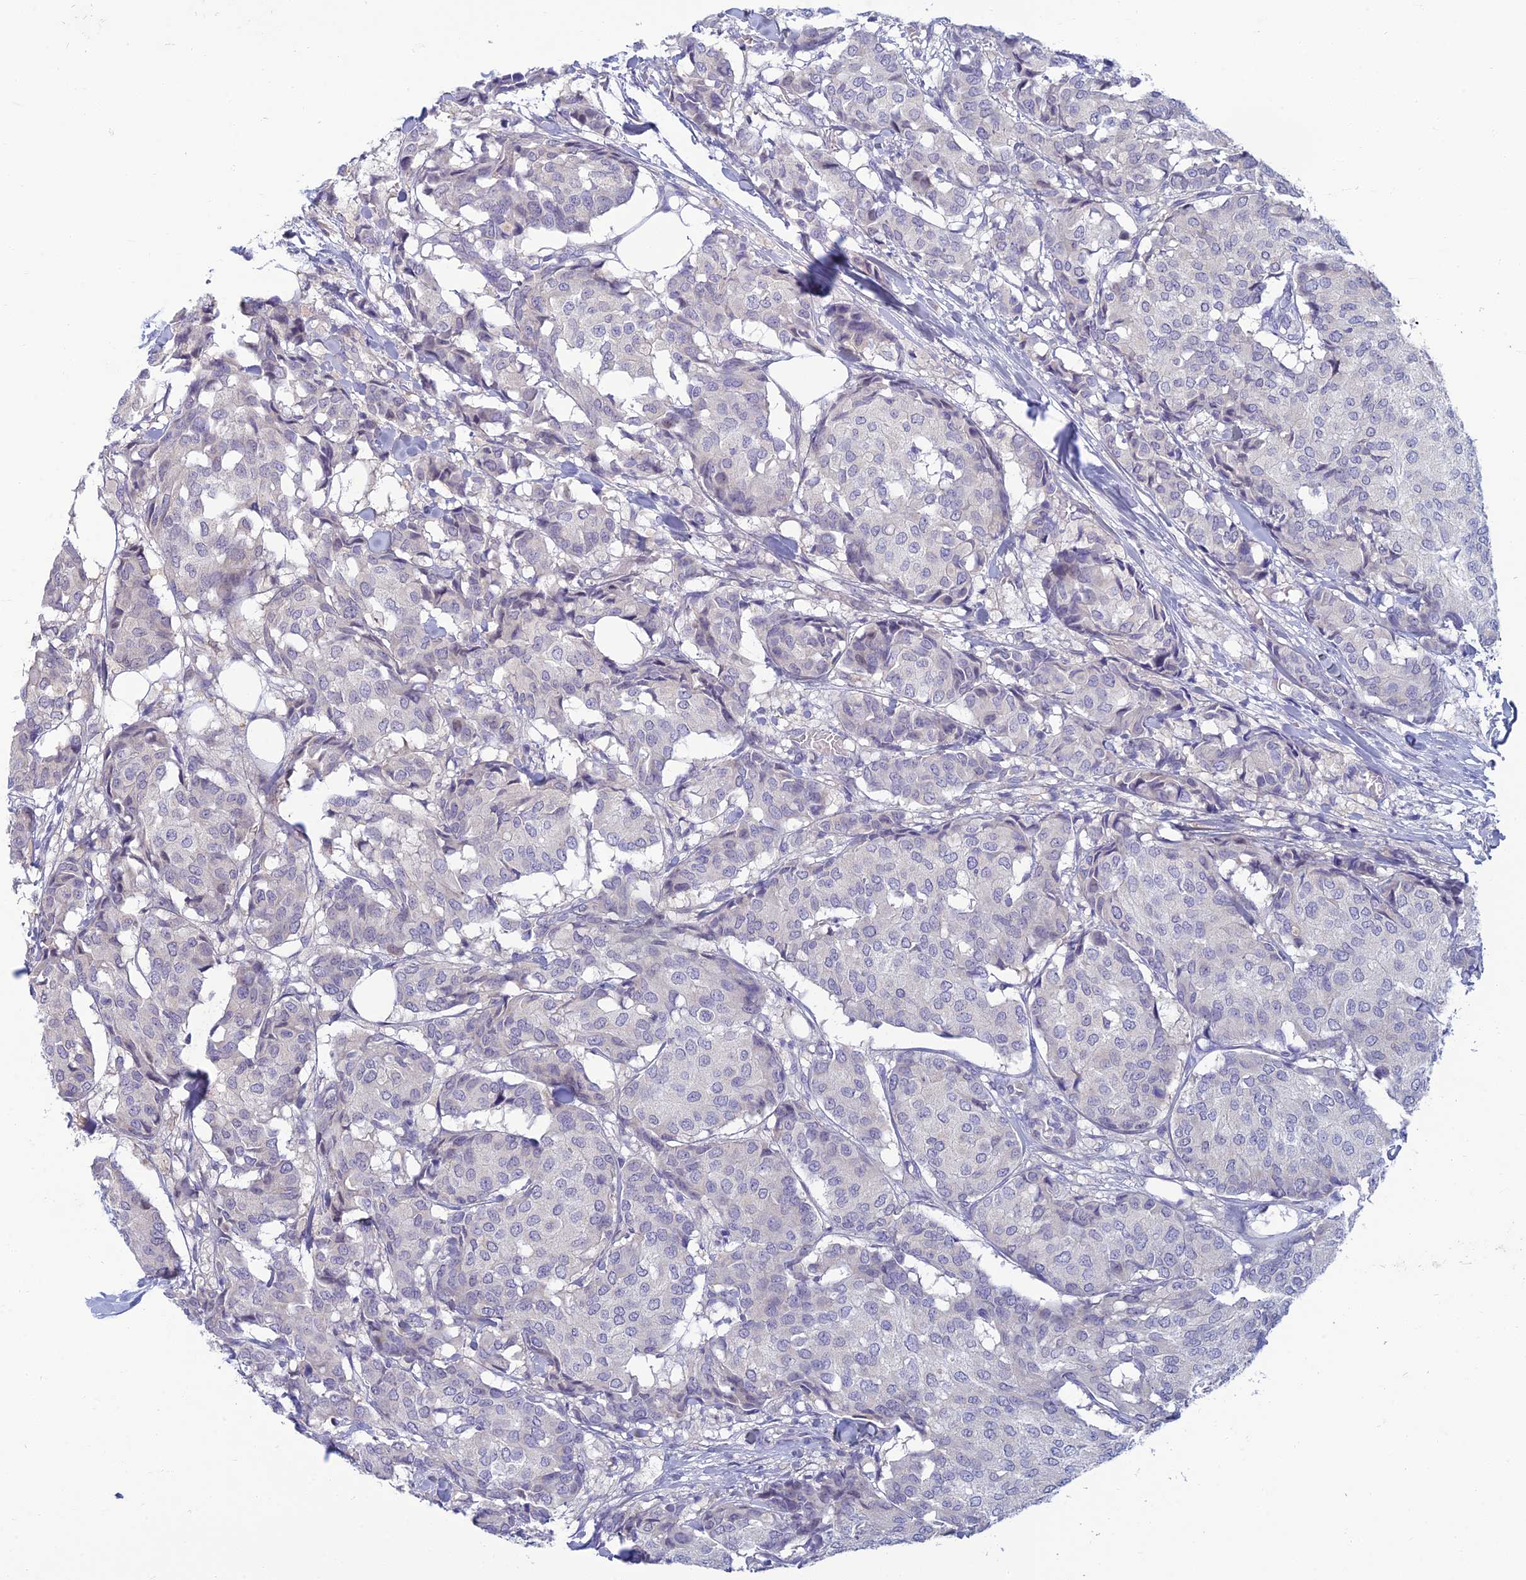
{"staining": {"intensity": "negative", "quantity": "none", "location": "none"}, "tissue": "breast cancer", "cell_type": "Tumor cells", "image_type": "cancer", "snomed": [{"axis": "morphology", "description": "Duct carcinoma"}, {"axis": "topography", "description": "Breast"}], "caption": "Tumor cells are negative for protein expression in human breast cancer (intraductal carcinoma).", "gene": "SLC25A41", "patient": {"sex": "female", "age": 75}}